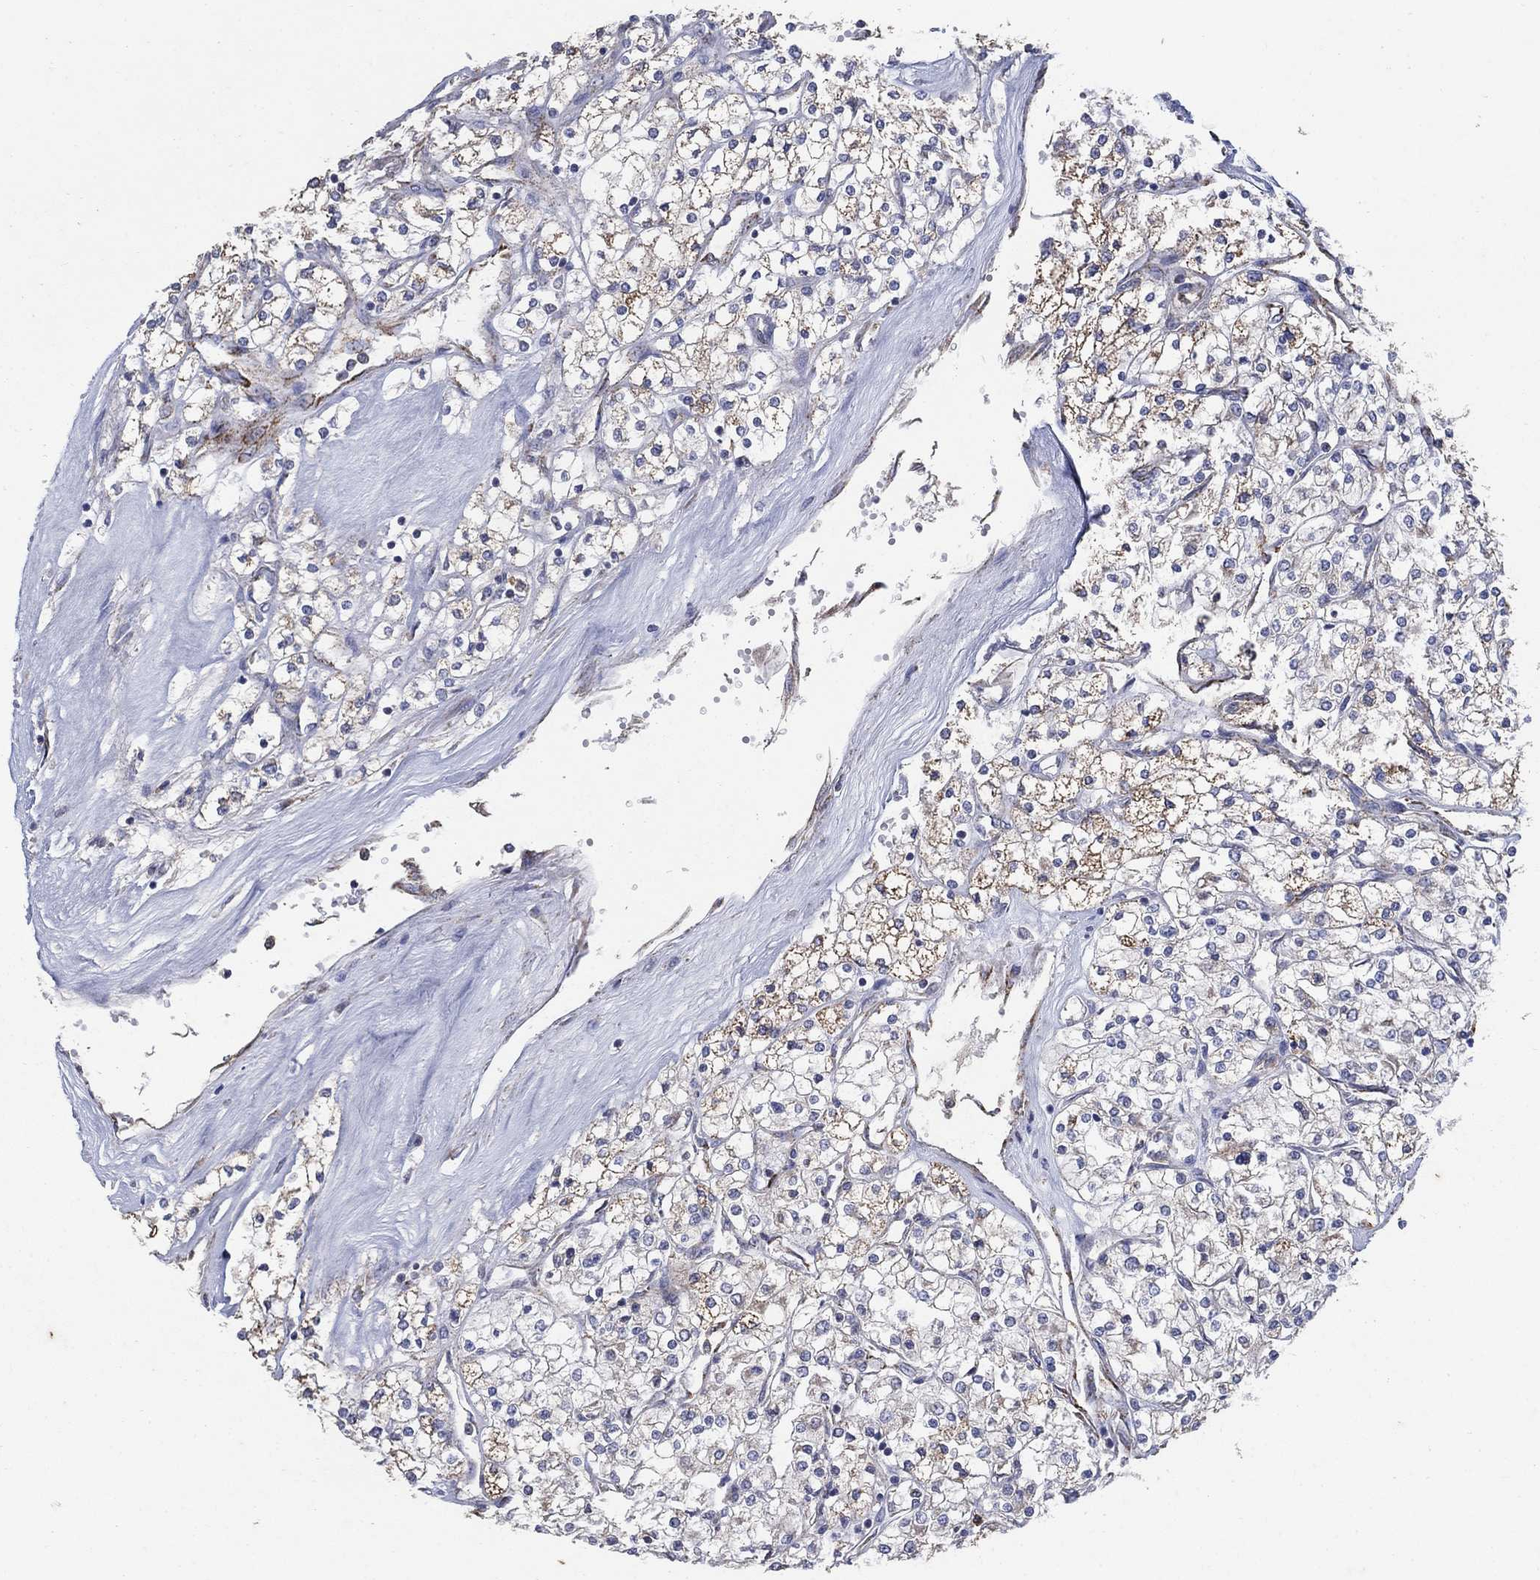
{"staining": {"intensity": "strong", "quantity": "<25%", "location": "cytoplasmic/membranous"}, "tissue": "renal cancer", "cell_type": "Tumor cells", "image_type": "cancer", "snomed": [{"axis": "morphology", "description": "Adenocarcinoma, NOS"}, {"axis": "topography", "description": "Kidney"}], "caption": "A medium amount of strong cytoplasmic/membranous expression is seen in about <25% of tumor cells in renal cancer tissue.", "gene": "PNPLA2", "patient": {"sex": "male", "age": 80}}